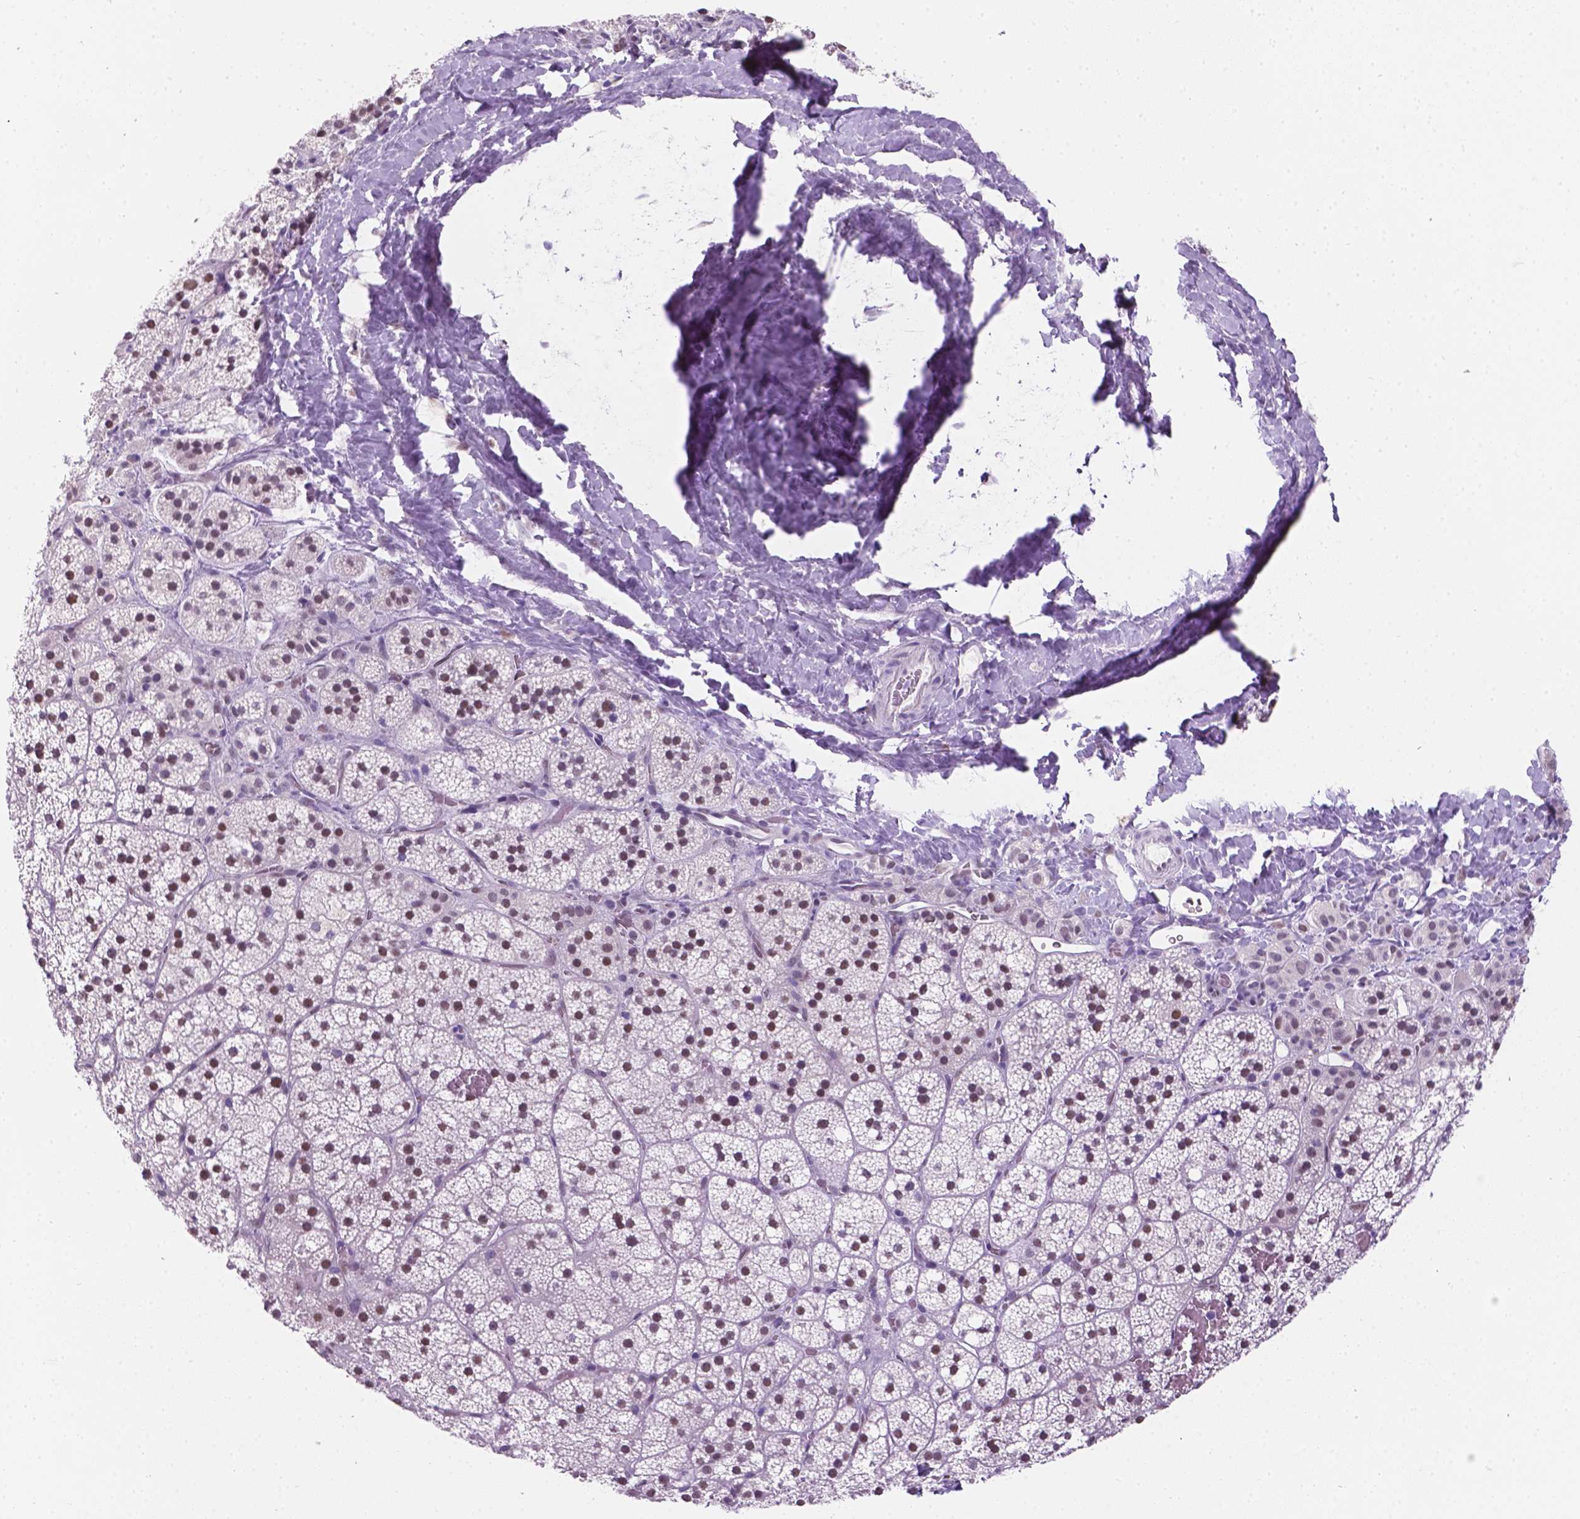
{"staining": {"intensity": "moderate", "quantity": "25%-75%", "location": "nuclear"}, "tissue": "adrenal gland", "cell_type": "Glandular cells", "image_type": "normal", "snomed": [{"axis": "morphology", "description": "Normal tissue, NOS"}, {"axis": "topography", "description": "Adrenal gland"}], "caption": "This micrograph displays normal adrenal gland stained with immunohistochemistry to label a protein in brown. The nuclear of glandular cells show moderate positivity for the protein. Nuclei are counter-stained blue.", "gene": "TMEM210", "patient": {"sex": "male", "age": 53}}